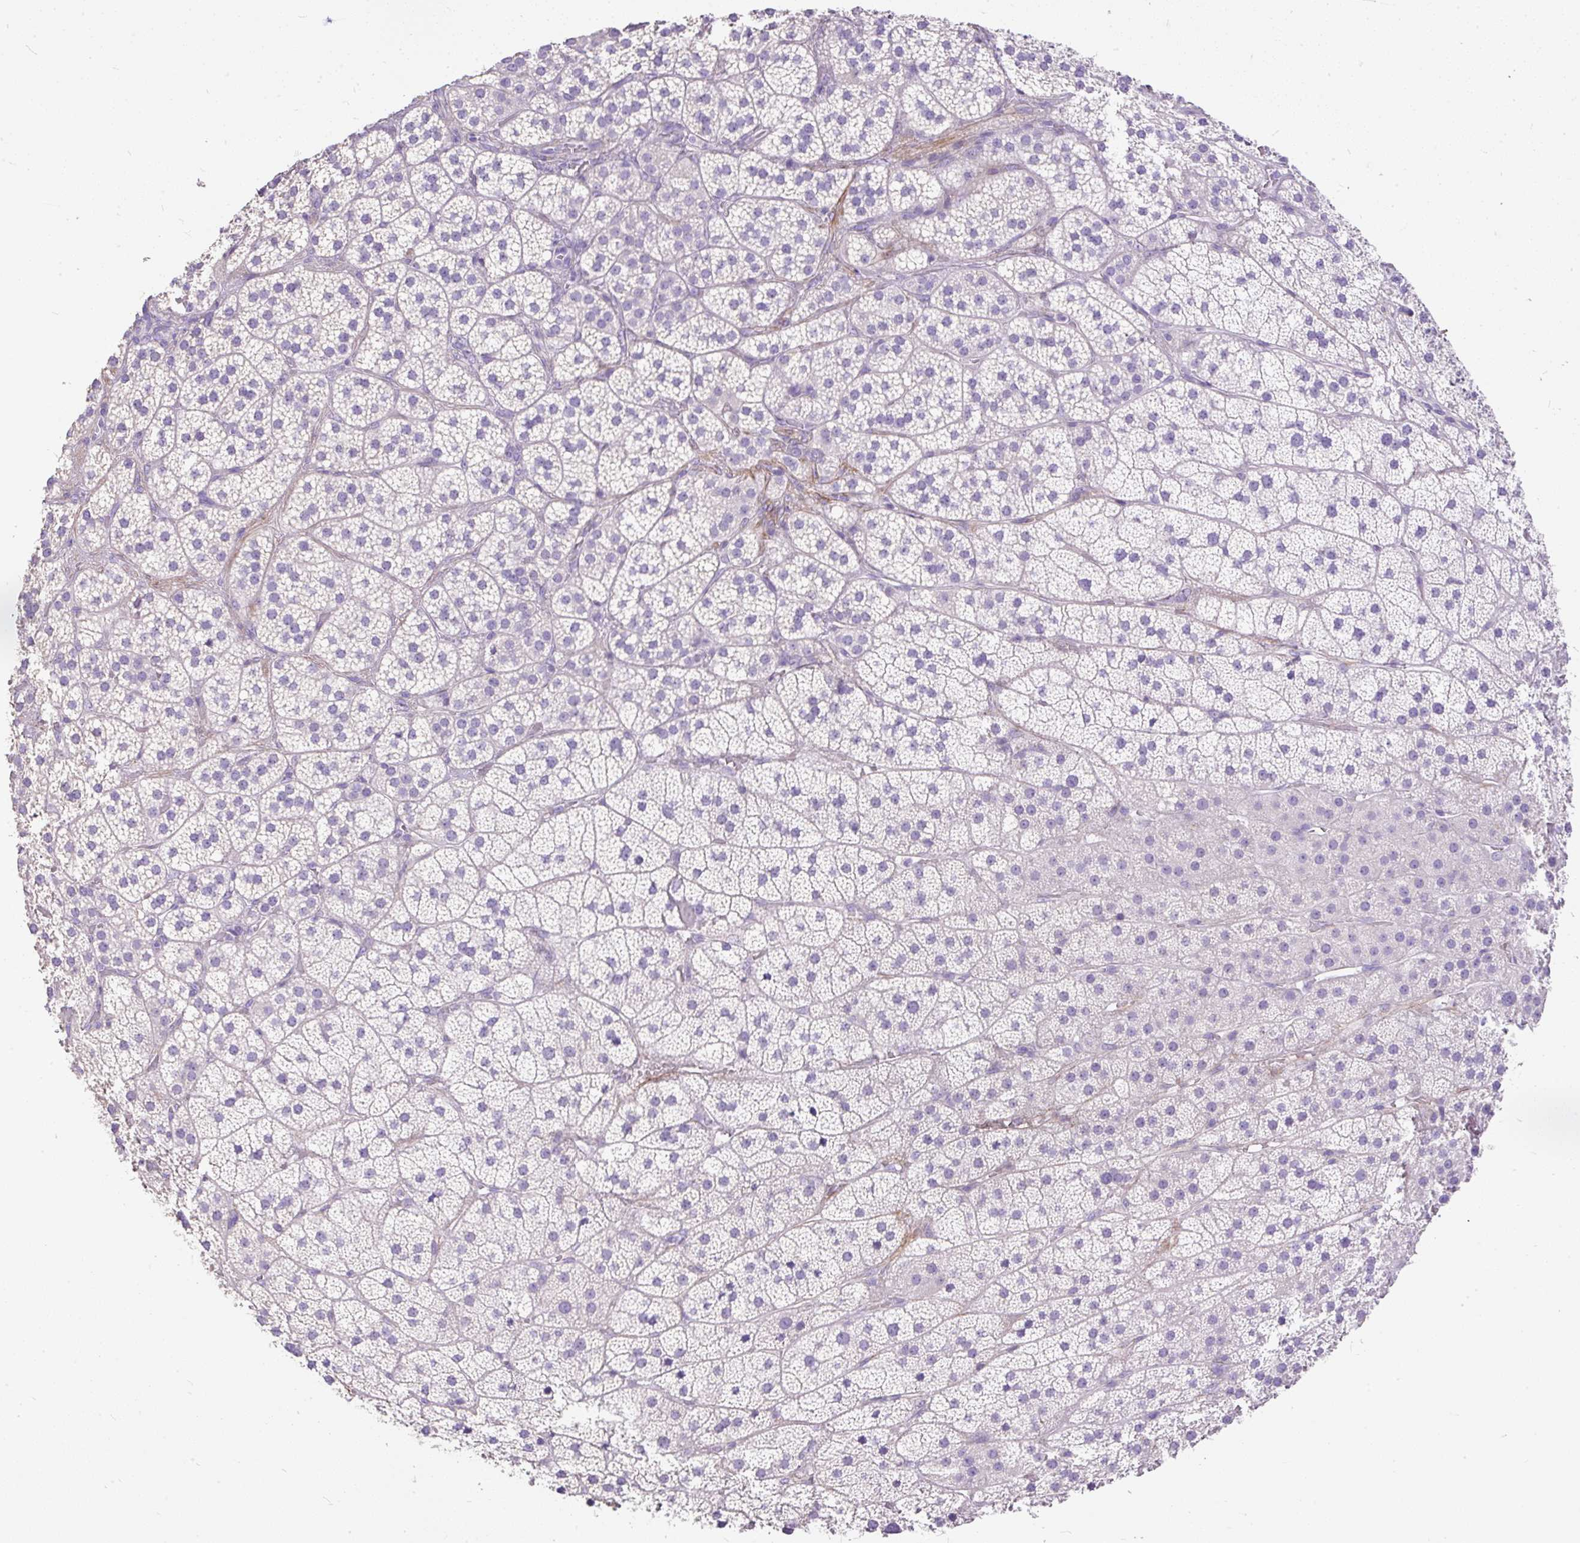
{"staining": {"intensity": "negative", "quantity": "none", "location": "none"}, "tissue": "adrenal gland", "cell_type": "Glandular cells", "image_type": "normal", "snomed": [{"axis": "morphology", "description": "Normal tissue, NOS"}, {"axis": "topography", "description": "Adrenal gland"}], "caption": "High power microscopy image of an IHC micrograph of normal adrenal gland, revealing no significant staining in glandular cells.", "gene": "GBX1", "patient": {"sex": "male", "age": 57}}